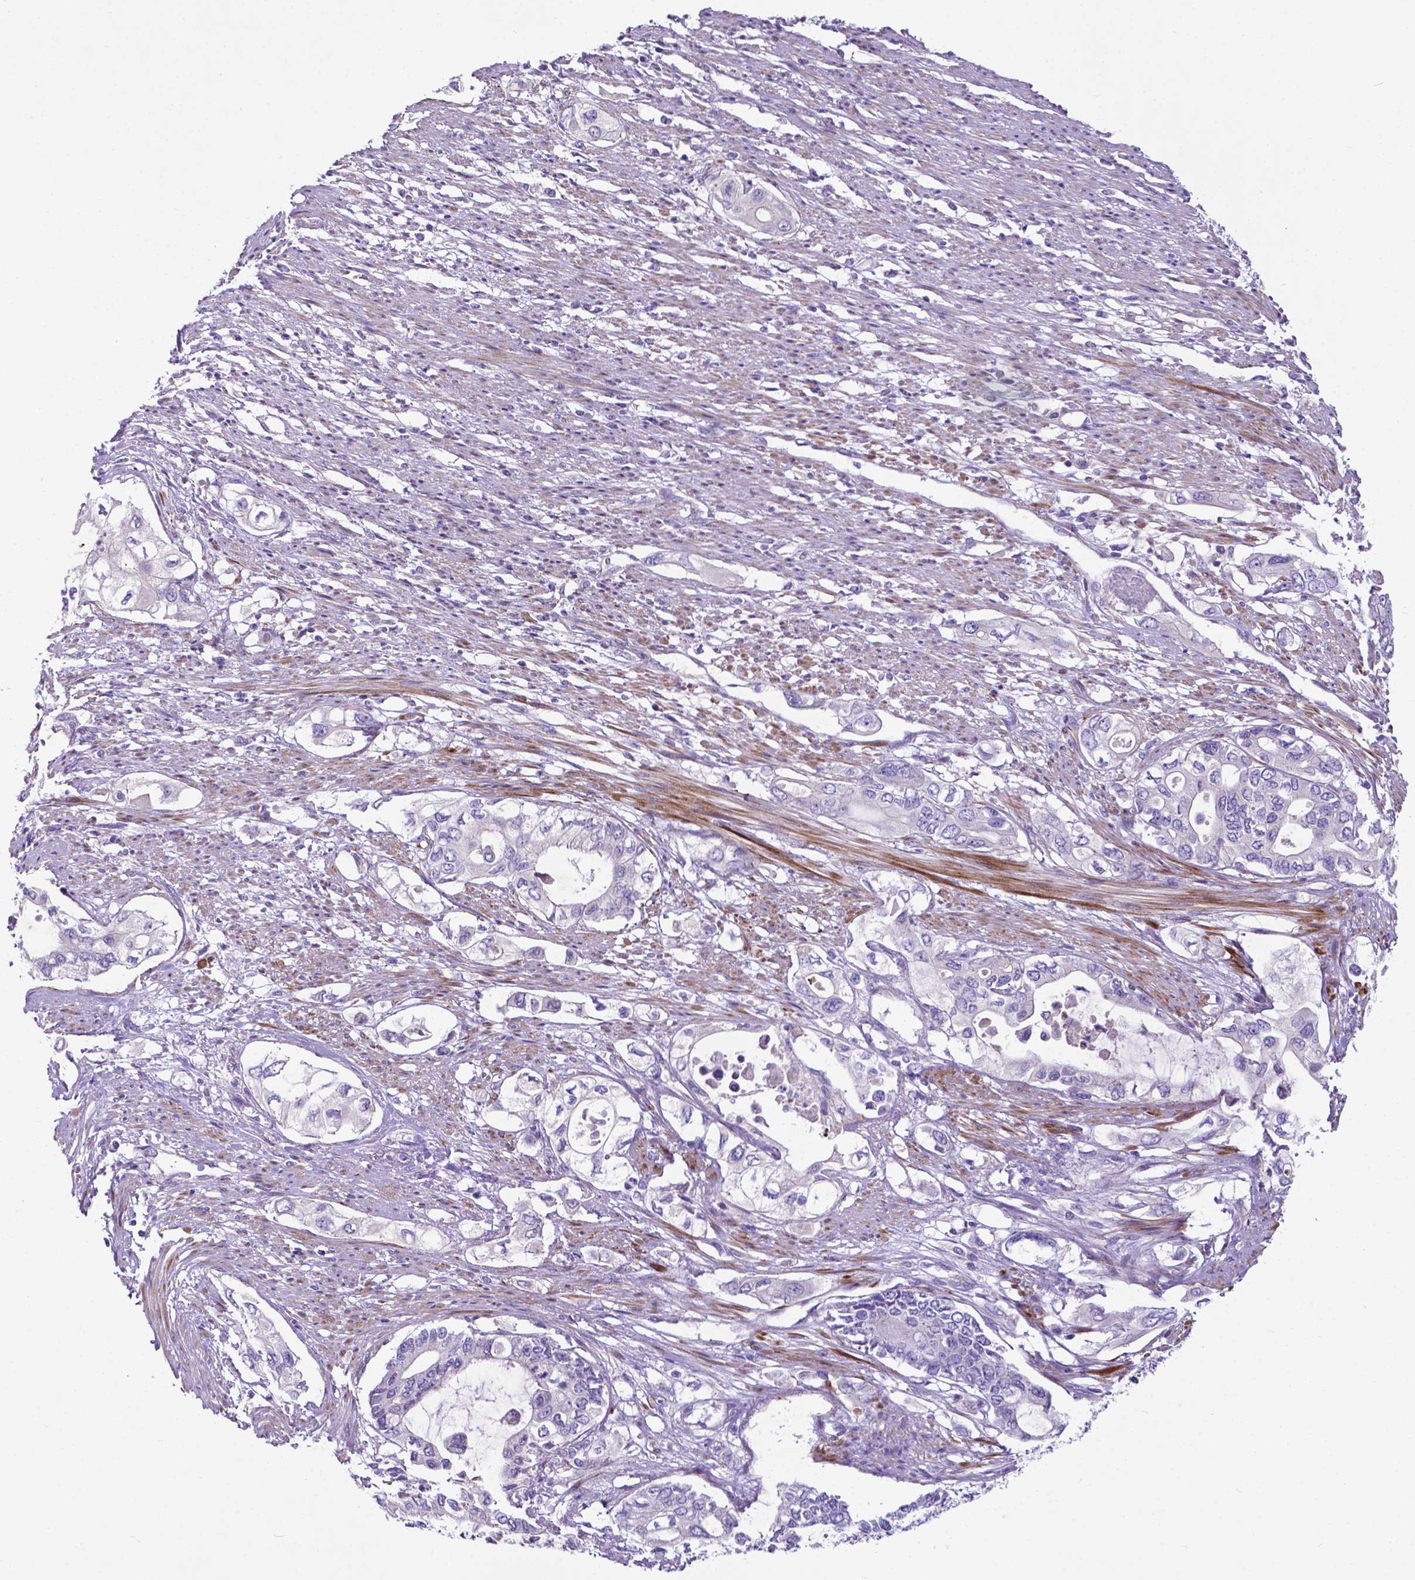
{"staining": {"intensity": "negative", "quantity": "none", "location": "none"}, "tissue": "pancreatic cancer", "cell_type": "Tumor cells", "image_type": "cancer", "snomed": [{"axis": "morphology", "description": "Adenocarcinoma, NOS"}, {"axis": "topography", "description": "Pancreas"}], "caption": "Immunohistochemistry photomicrograph of human pancreatic cancer stained for a protein (brown), which exhibits no positivity in tumor cells.", "gene": "PFKFB4", "patient": {"sex": "female", "age": 63}}